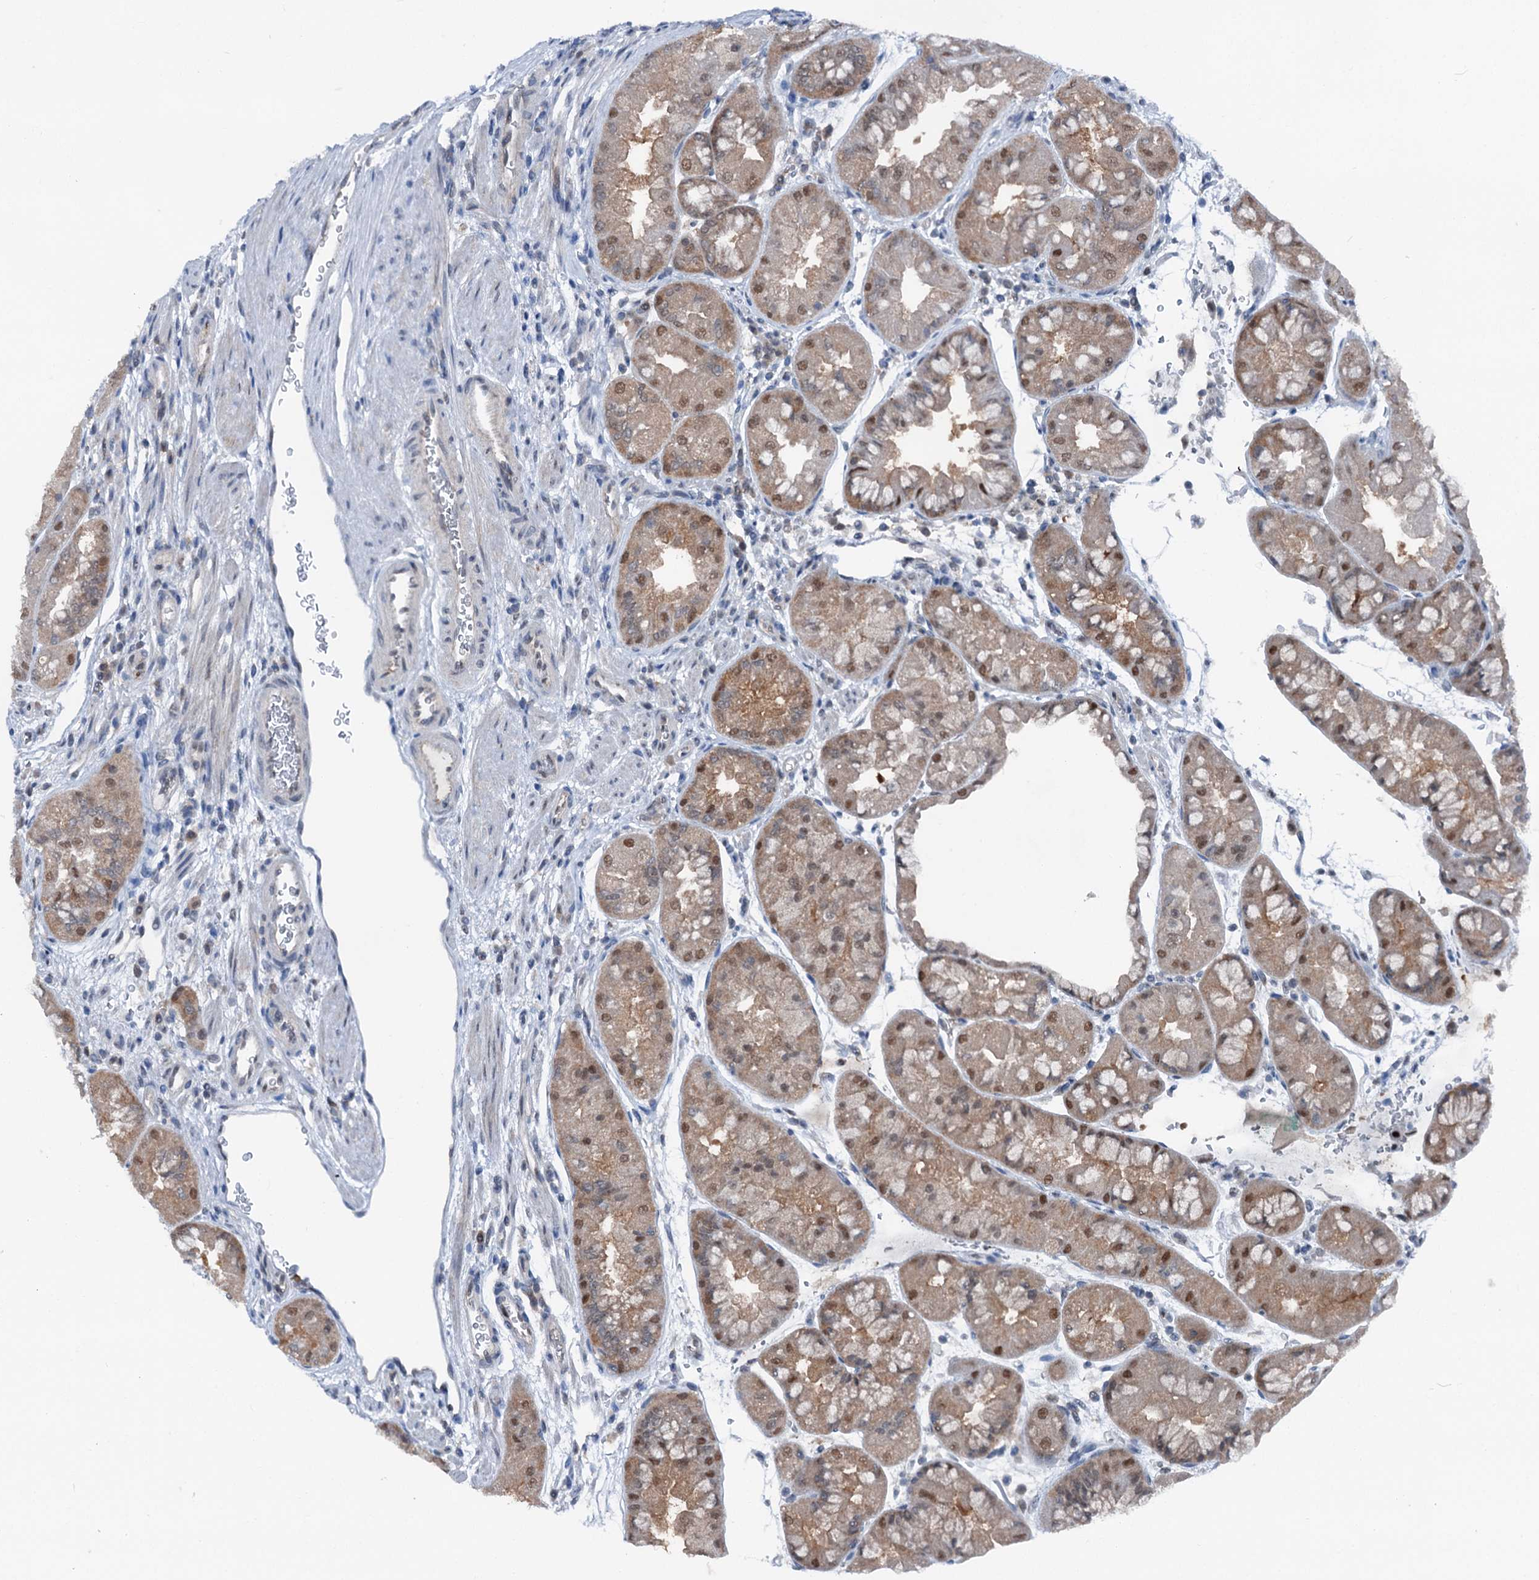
{"staining": {"intensity": "moderate", "quantity": ">75%", "location": "cytoplasmic/membranous,nuclear"}, "tissue": "stomach", "cell_type": "Glandular cells", "image_type": "normal", "snomed": [{"axis": "morphology", "description": "Normal tissue, NOS"}, {"axis": "topography", "description": "Stomach, upper"}], "caption": "Immunohistochemical staining of benign stomach displays moderate cytoplasmic/membranous,nuclear protein positivity in about >75% of glandular cells. Using DAB (3,3'-diaminobenzidine) (brown) and hematoxylin (blue) stains, captured at high magnification using brightfield microscopy.", "gene": "PSMD13", "patient": {"sex": "male", "age": 47}}